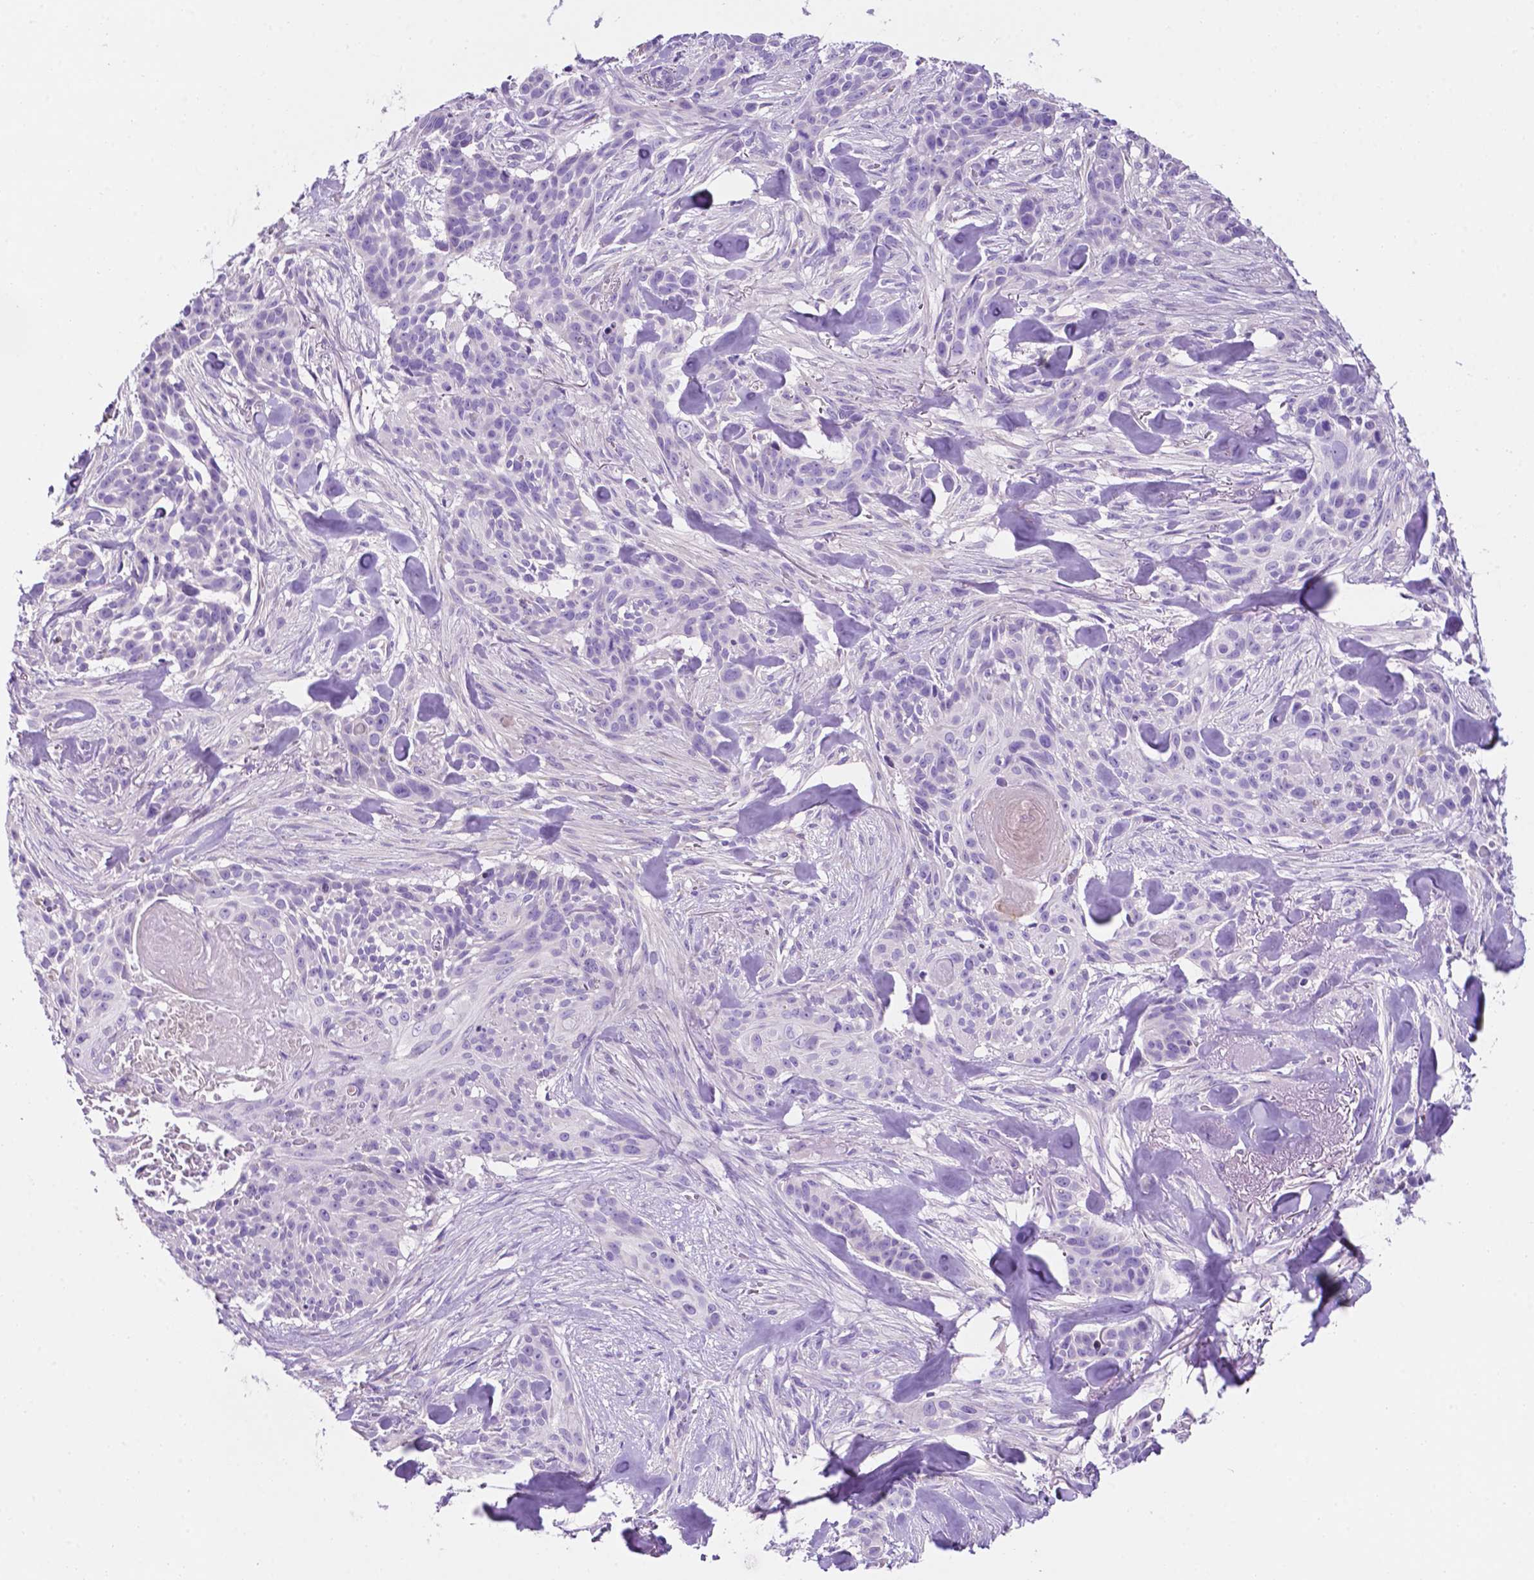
{"staining": {"intensity": "negative", "quantity": "none", "location": "none"}, "tissue": "skin cancer", "cell_type": "Tumor cells", "image_type": "cancer", "snomed": [{"axis": "morphology", "description": "Basal cell carcinoma"}, {"axis": "topography", "description": "Skin"}], "caption": "DAB (3,3'-diaminobenzidine) immunohistochemical staining of skin cancer displays no significant positivity in tumor cells.", "gene": "CEACAM7", "patient": {"sex": "male", "age": 87}}